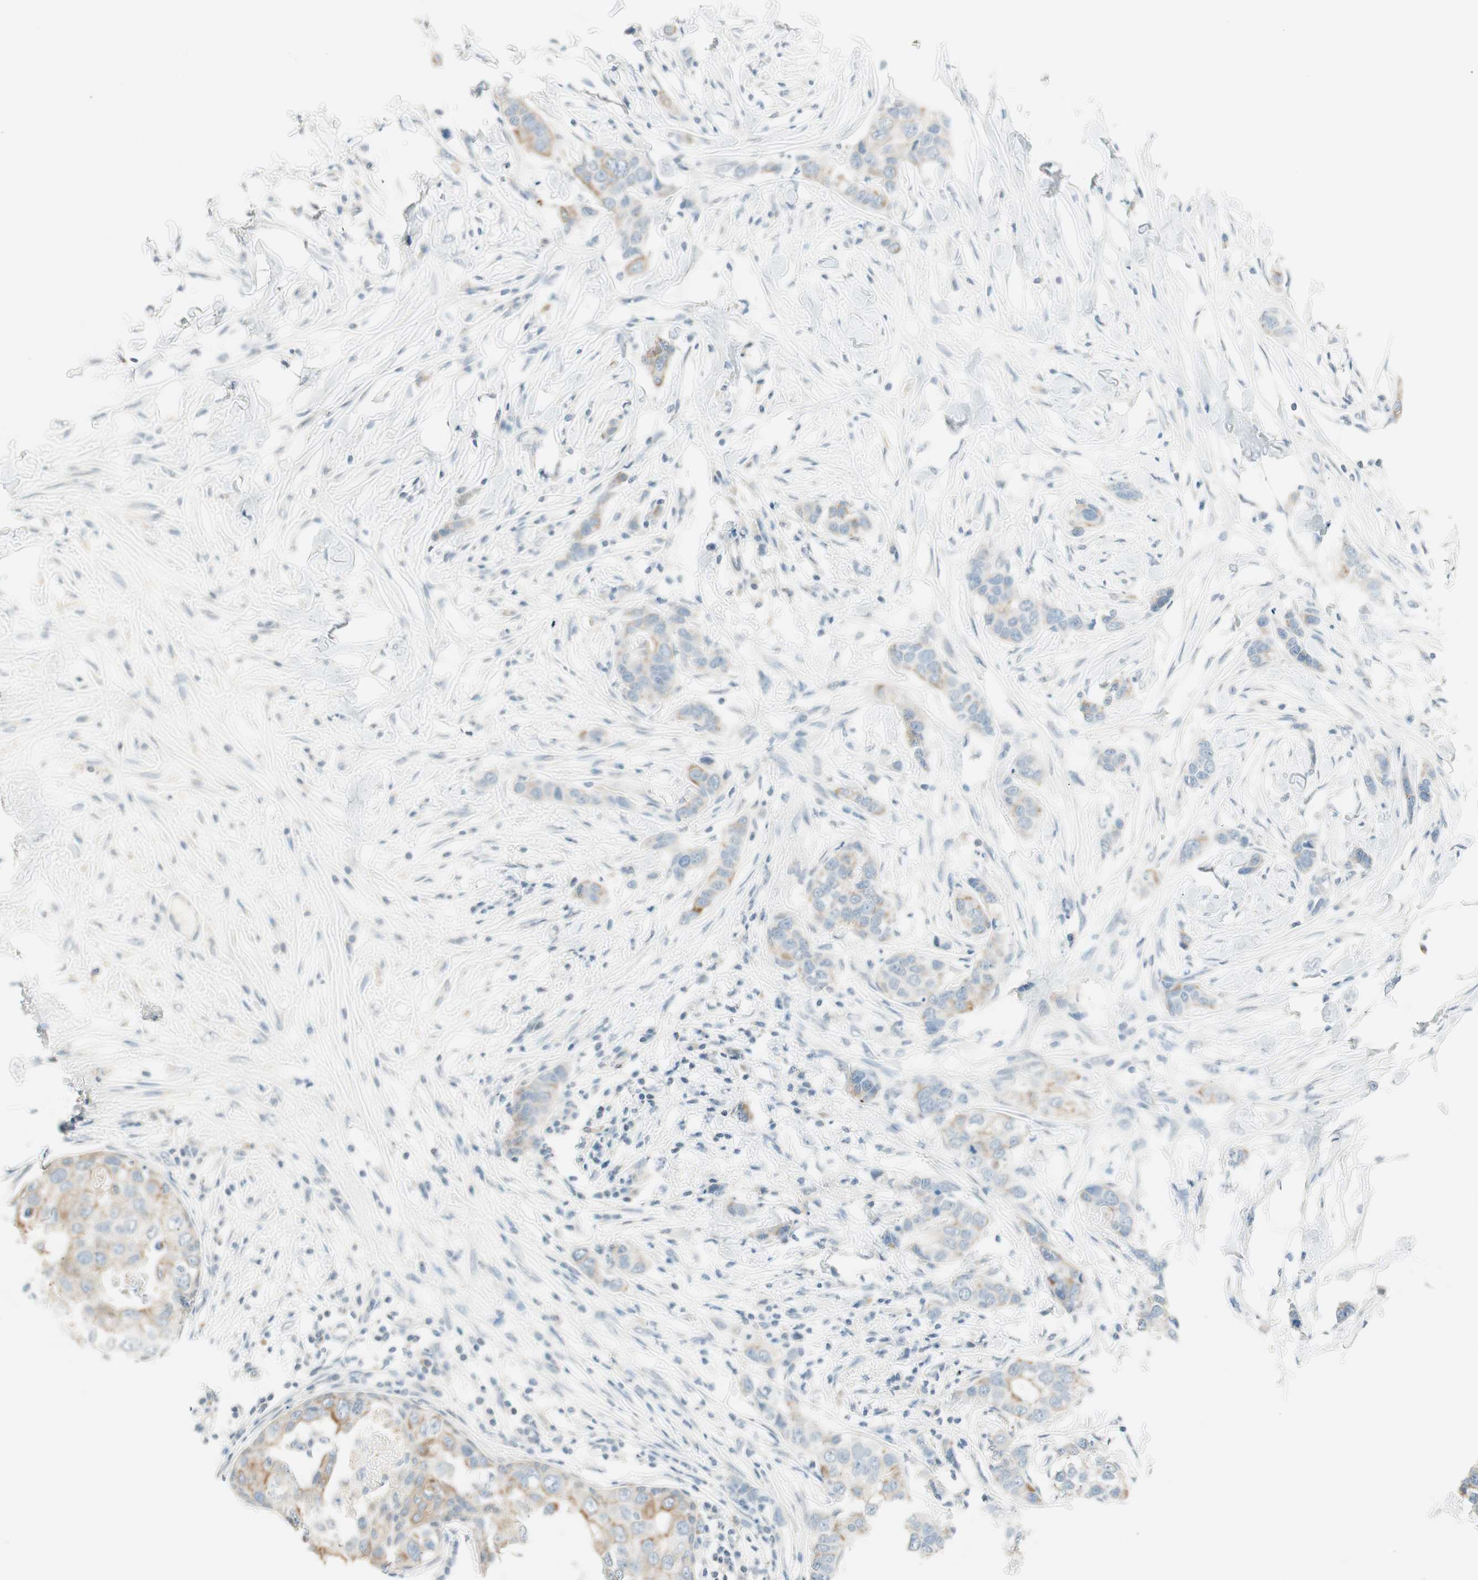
{"staining": {"intensity": "weak", "quantity": ">75%", "location": "cytoplasmic/membranous"}, "tissue": "breast cancer", "cell_type": "Tumor cells", "image_type": "cancer", "snomed": [{"axis": "morphology", "description": "Duct carcinoma"}, {"axis": "topography", "description": "Breast"}], "caption": "Human intraductal carcinoma (breast) stained for a protein (brown) exhibits weak cytoplasmic/membranous positive positivity in about >75% of tumor cells.", "gene": "GNAO1", "patient": {"sex": "female", "age": 50}}